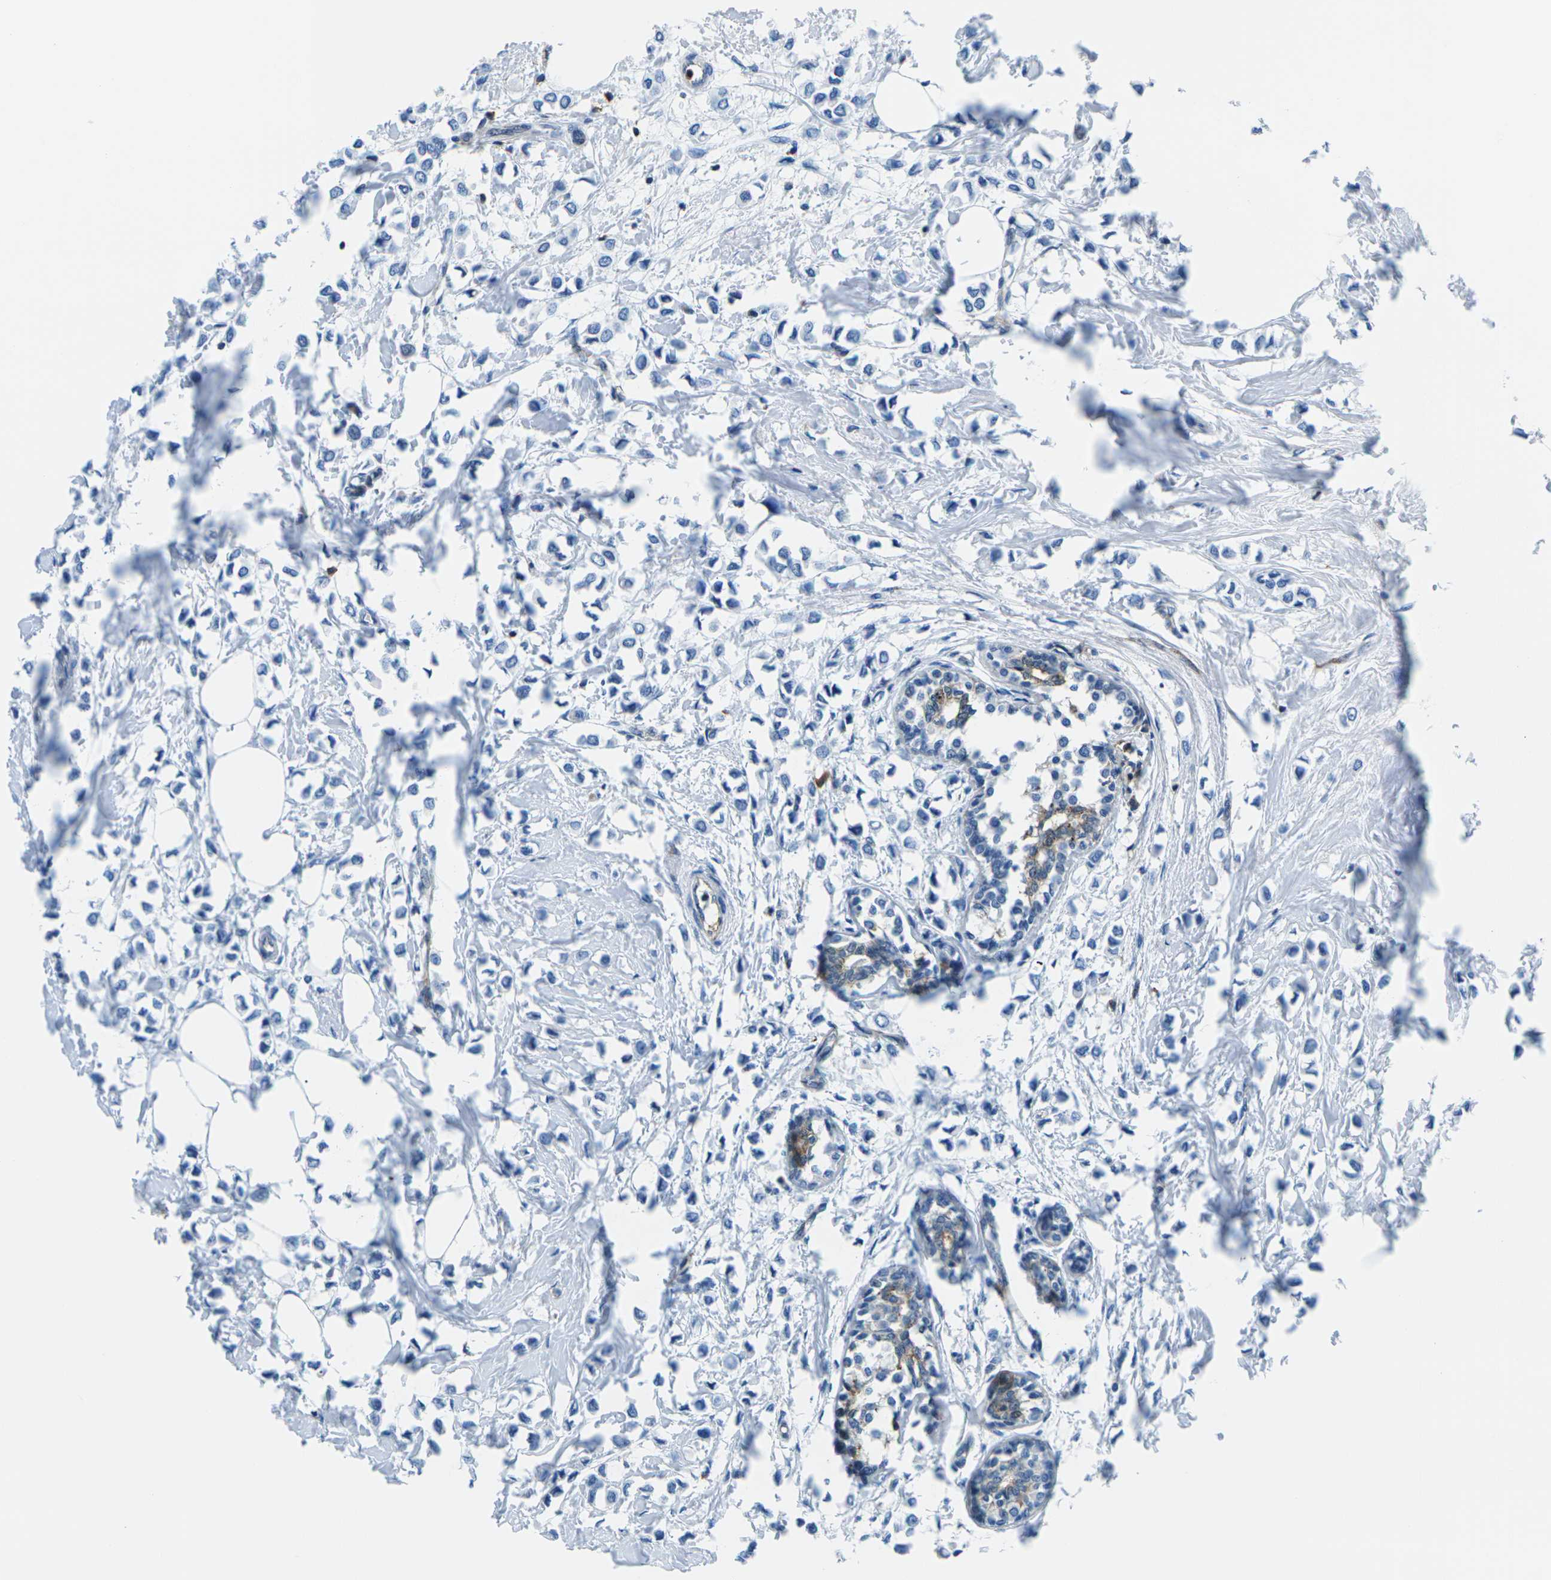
{"staining": {"intensity": "weak", "quantity": "<25%", "location": "cytoplasmic/membranous"}, "tissue": "breast cancer", "cell_type": "Tumor cells", "image_type": "cancer", "snomed": [{"axis": "morphology", "description": "Lobular carcinoma"}, {"axis": "topography", "description": "Breast"}], "caption": "Micrograph shows no significant protein expression in tumor cells of lobular carcinoma (breast).", "gene": "SOCS4", "patient": {"sex": "female", "age": 51}}